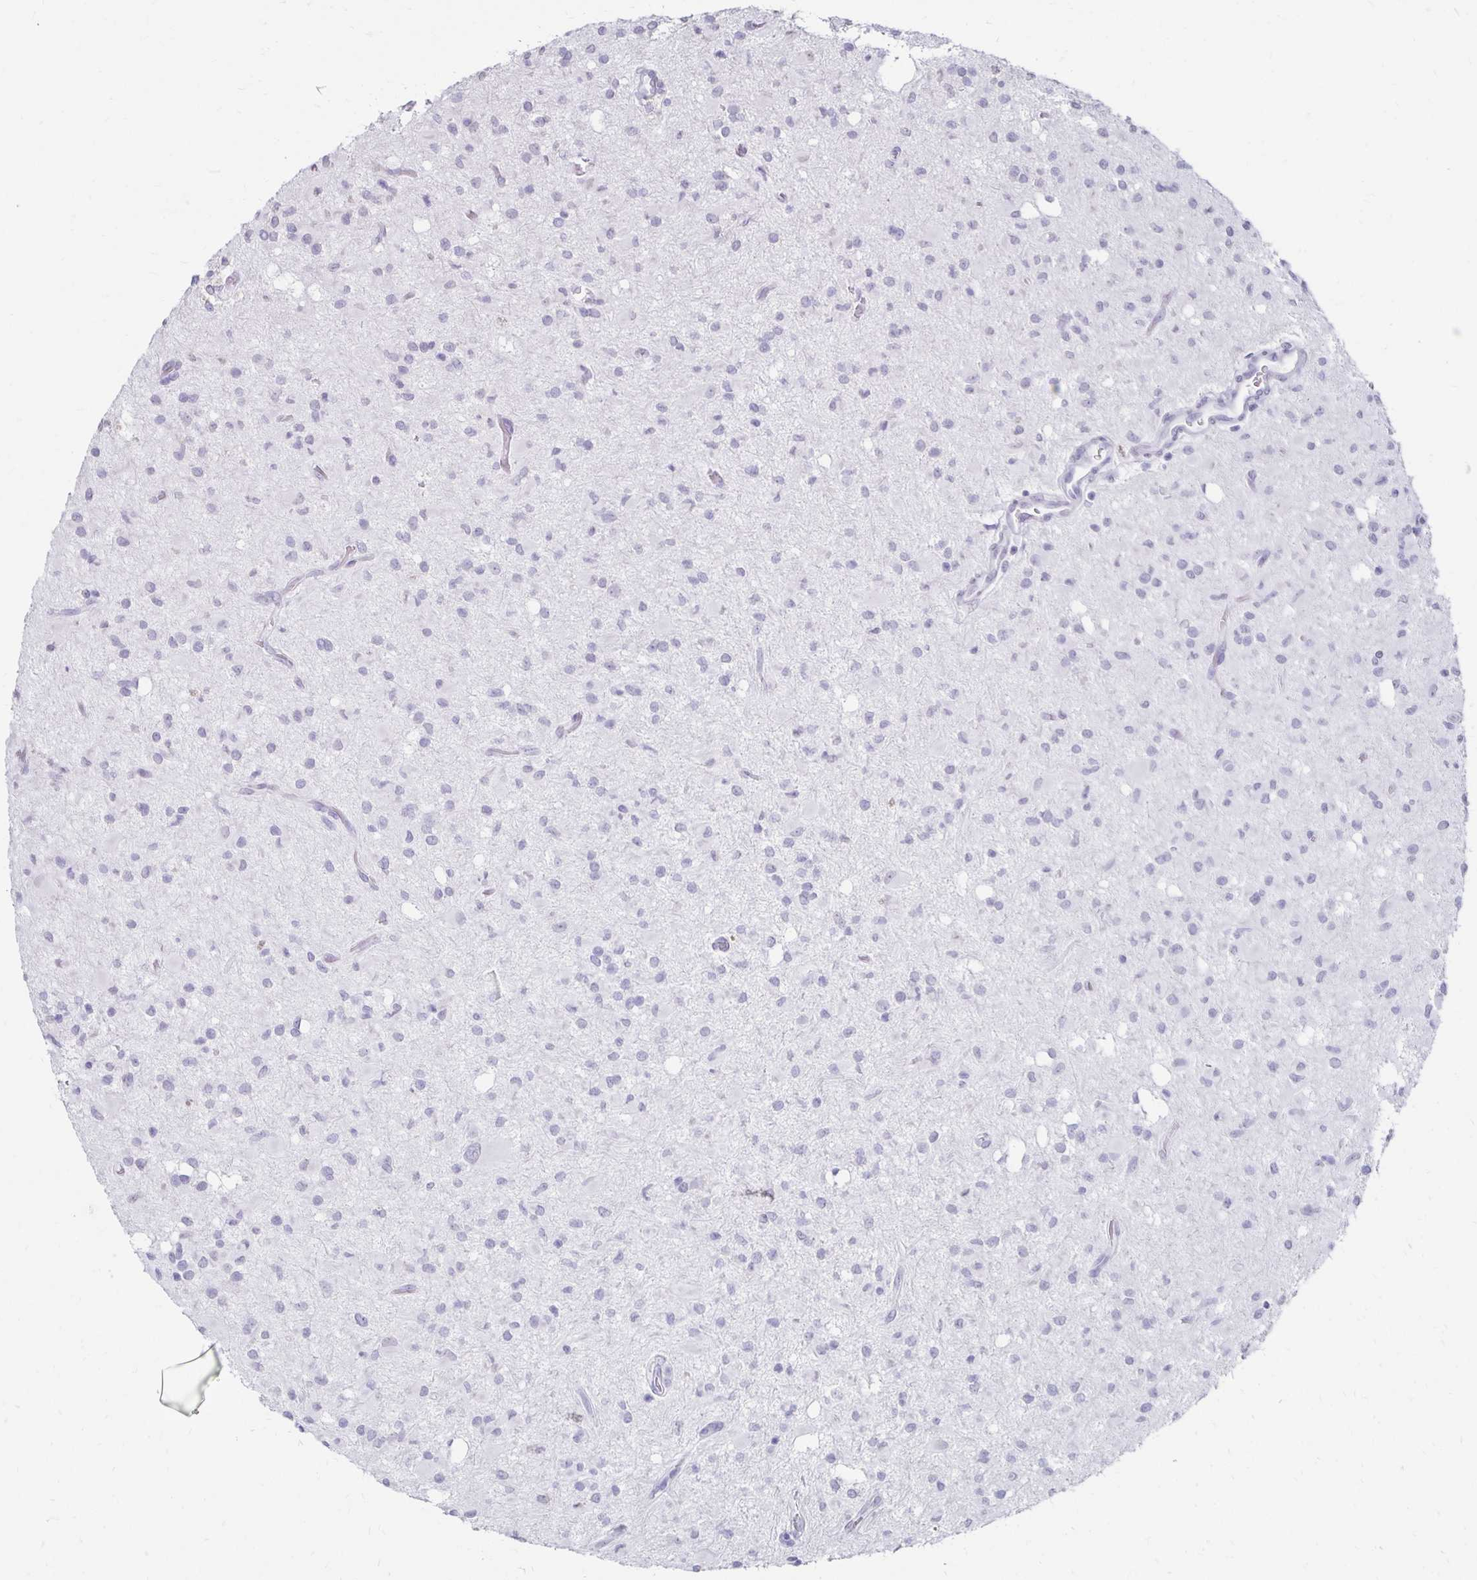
{"staining": {"intensity": "negative", "quantity": "none", "location": "none"}, "tissue": "glioma", "cell_type": "Tumor cells", "image_type": "cancer", "snomed": [{"axis": "morphology", "description": "Glioma, malignant, Low grade"}, {"axis": "topography", "description": "Brain"}], "caption": "The immunohistochemistry histopathology image has no significant expression in tumor cells of low-grade glioma (malignant) tissue.", "gene": "TOMM34", "patient": {"sex": "female", "age": 33}}